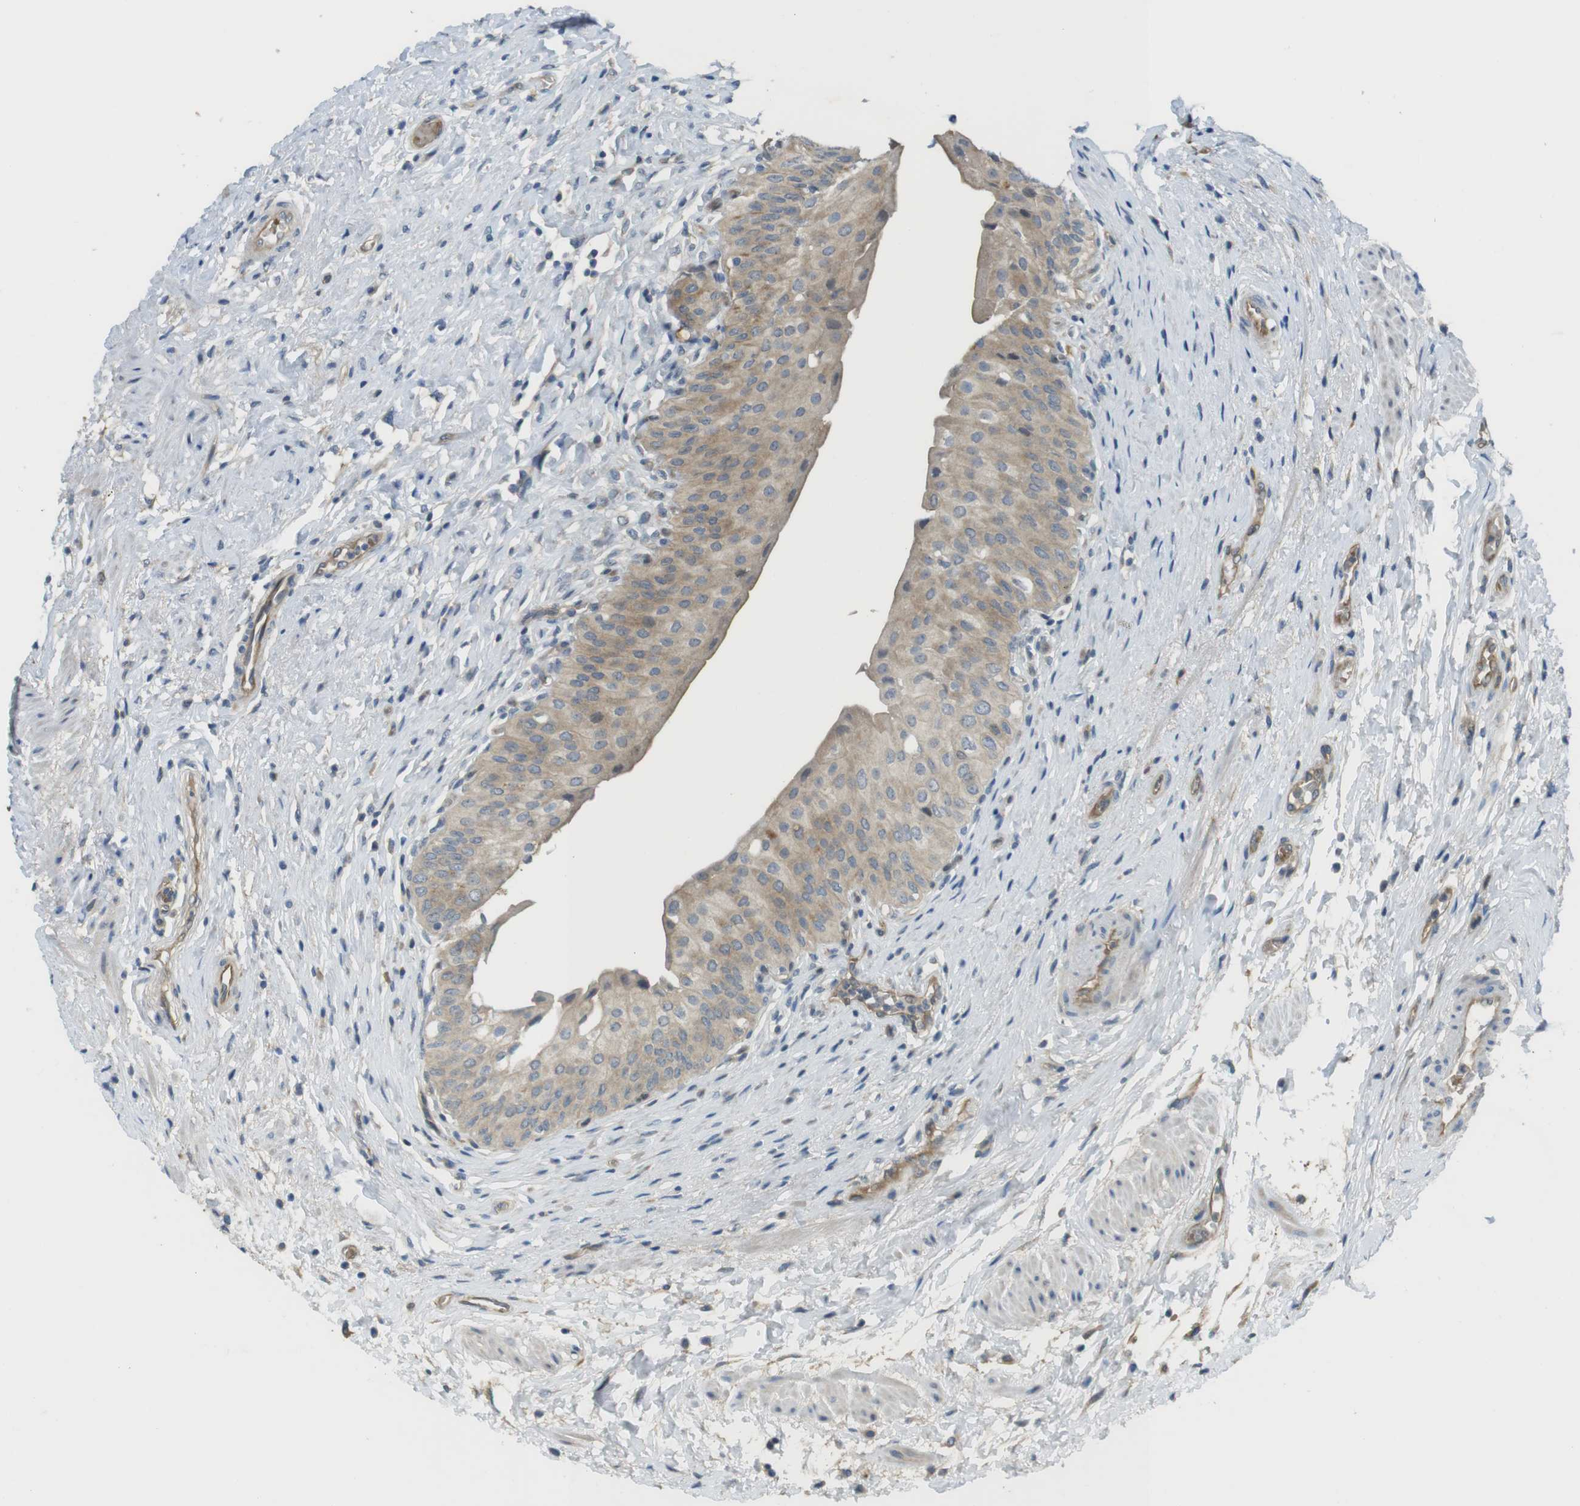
{"staining": {"intensity": "weak", "quantity": ">75%", "location": "cytoplasmic/membranous"}, "tissue": "urinary bladder", "cell_type": "Urothelial cells", "image_type": "normal", "snomed": [{"axis": "morphology", "description": "Normal tissue, NOS"}, {"axis": "morphology", "description": "Urothelial carcinoma, High grade"}, {"axis": "topography", "description": "Urinary bladder"}], "caption": "Urinary bladder was stained to show a protein in brown. There is low levels of weak cytoplasmic/membranous staining in approximately >75% of urothelial cells. (brown staining indicates protein expression, while blue staining denotes nuclei).", "gene": "ABHD15", "patient": {"sex": "male", "age": 46}}